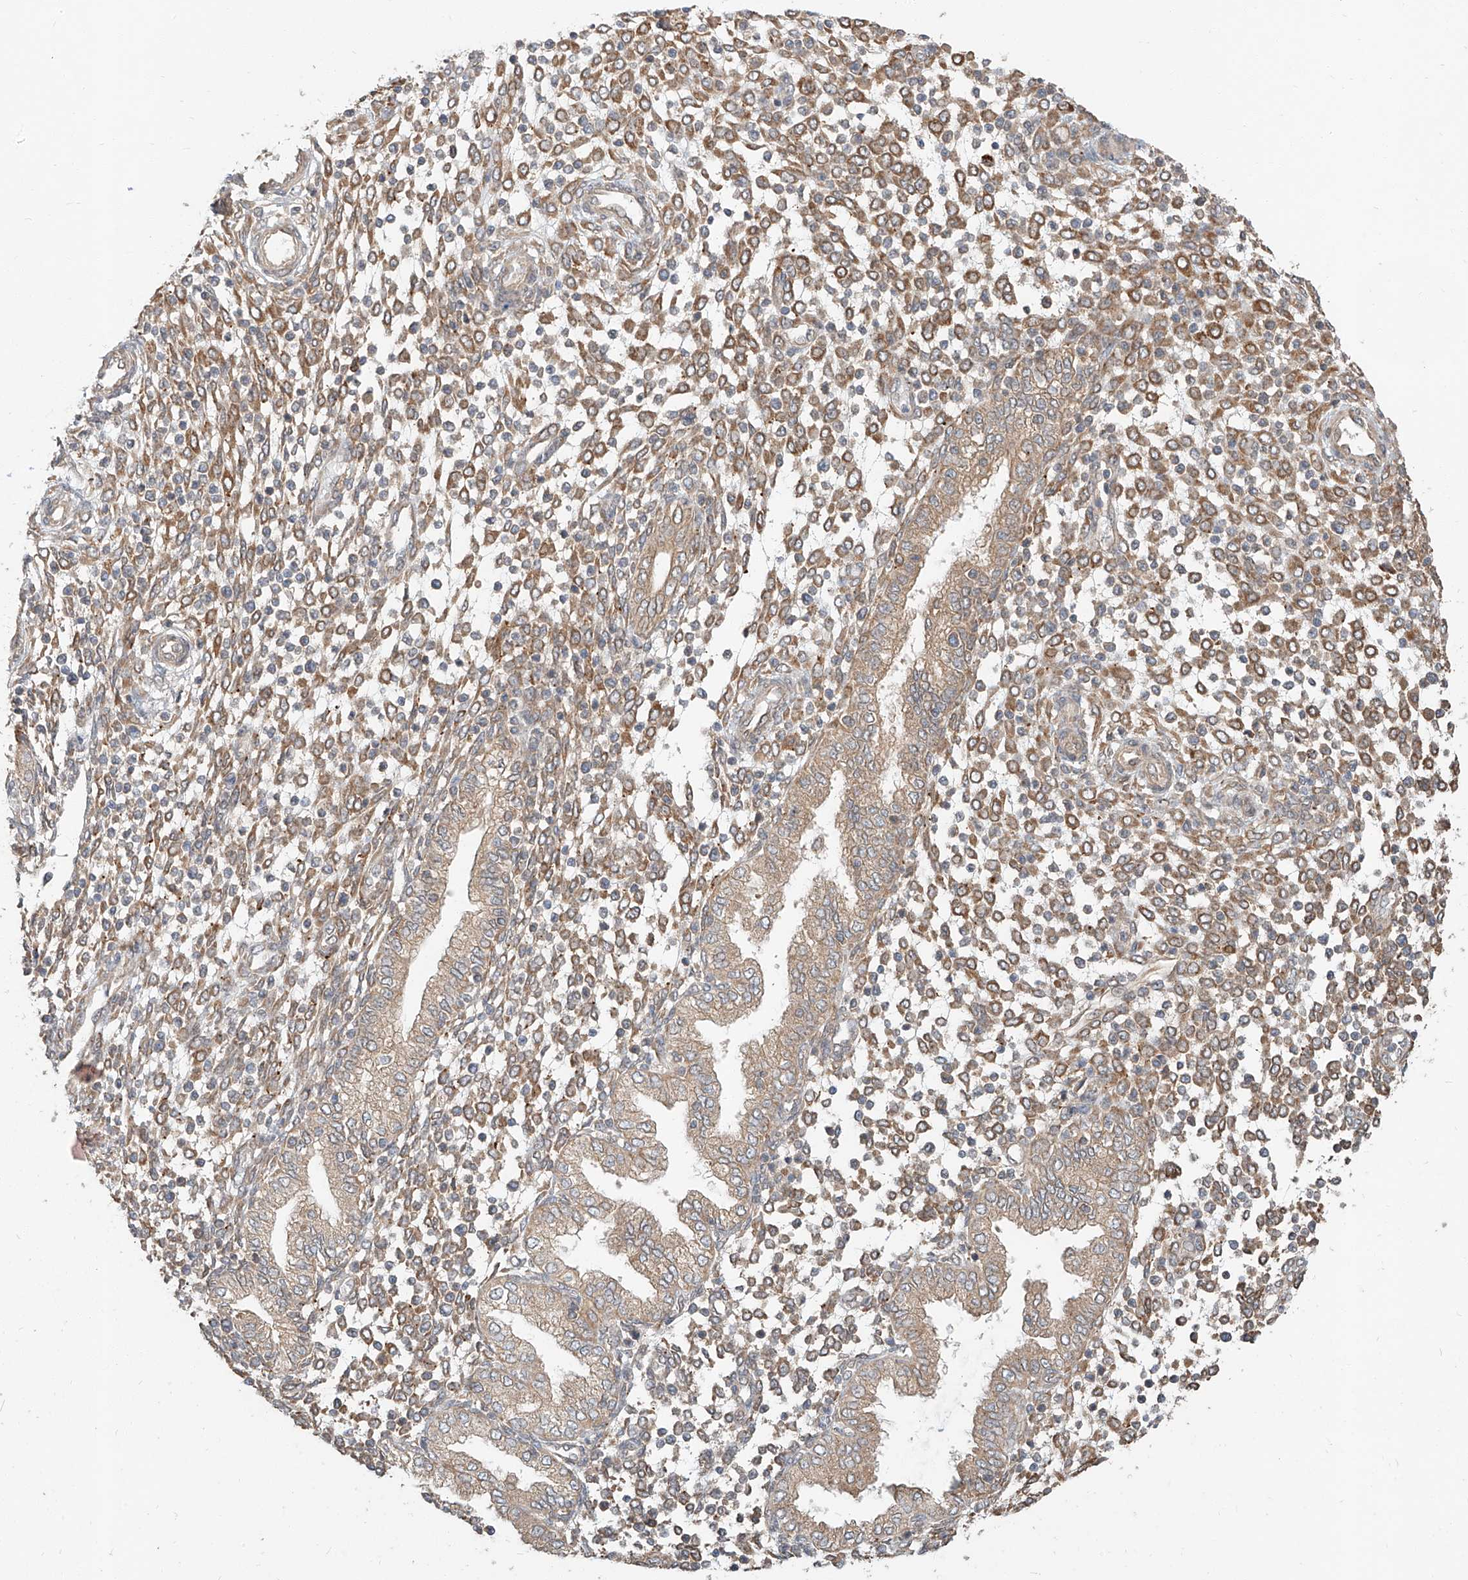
{"staining": {"intensity": "moderate", "quantity": ">75%", "location": "cytoplasmic/membranous"}, "tissue": "endometrium", "cell_type": "Cells in endometrial stroma", "image_type": "normal", "snomed": [{"axis": "morphology", "description": "Normal tissue, NOS"}, {"axis": "topography", "description": "Endometrium"}], "caption": "DAB immunohistochemical staining of unremarkable human endometrium displays moderate cytoplasmic/membranous protein staining in approximately >75% of cells in endometrial stroma.", "gene": "STX19", "patient": {"sex": "female", "age": 53}}